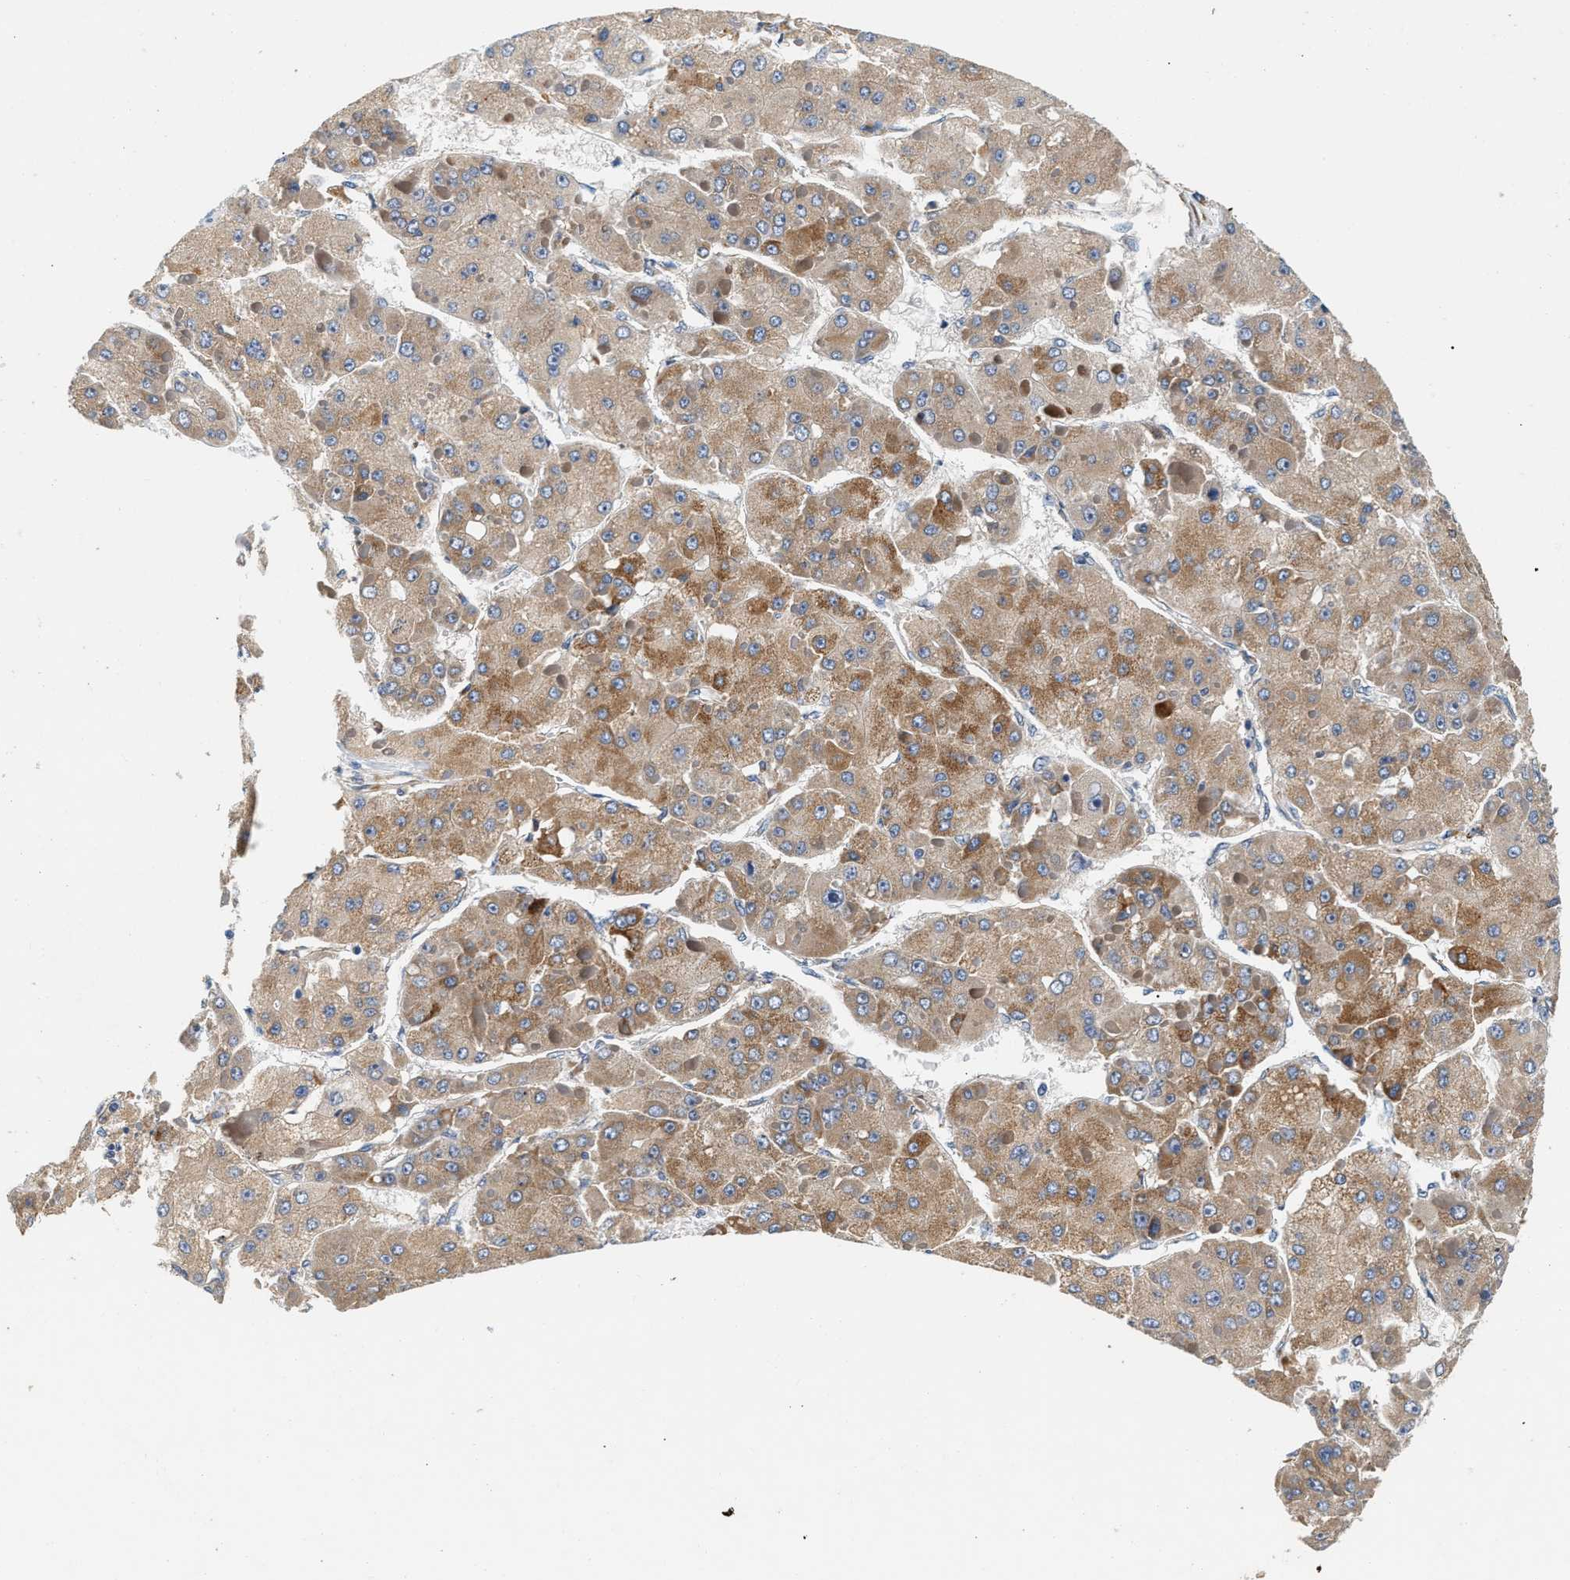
{"staining": {"intensity": "moderate", "quantity": "25%-75%", "location": "cytoplasmic/membranous"}, "tissue": "liver cancer", "cell_type": "Tumor cells", "image_type": "cancer", "snomed": [{"axis": "morphology", "description": "Carcinoma, Hepatocellular, NOS"}, {"axis": "topography", "description": "Liver"}], "caption": "Human liver cancer stained with a protein marker exhibits moderate staining in tumor cells.", "gene": "IFT74", "patient": {"sex": "female", "age": 73}}